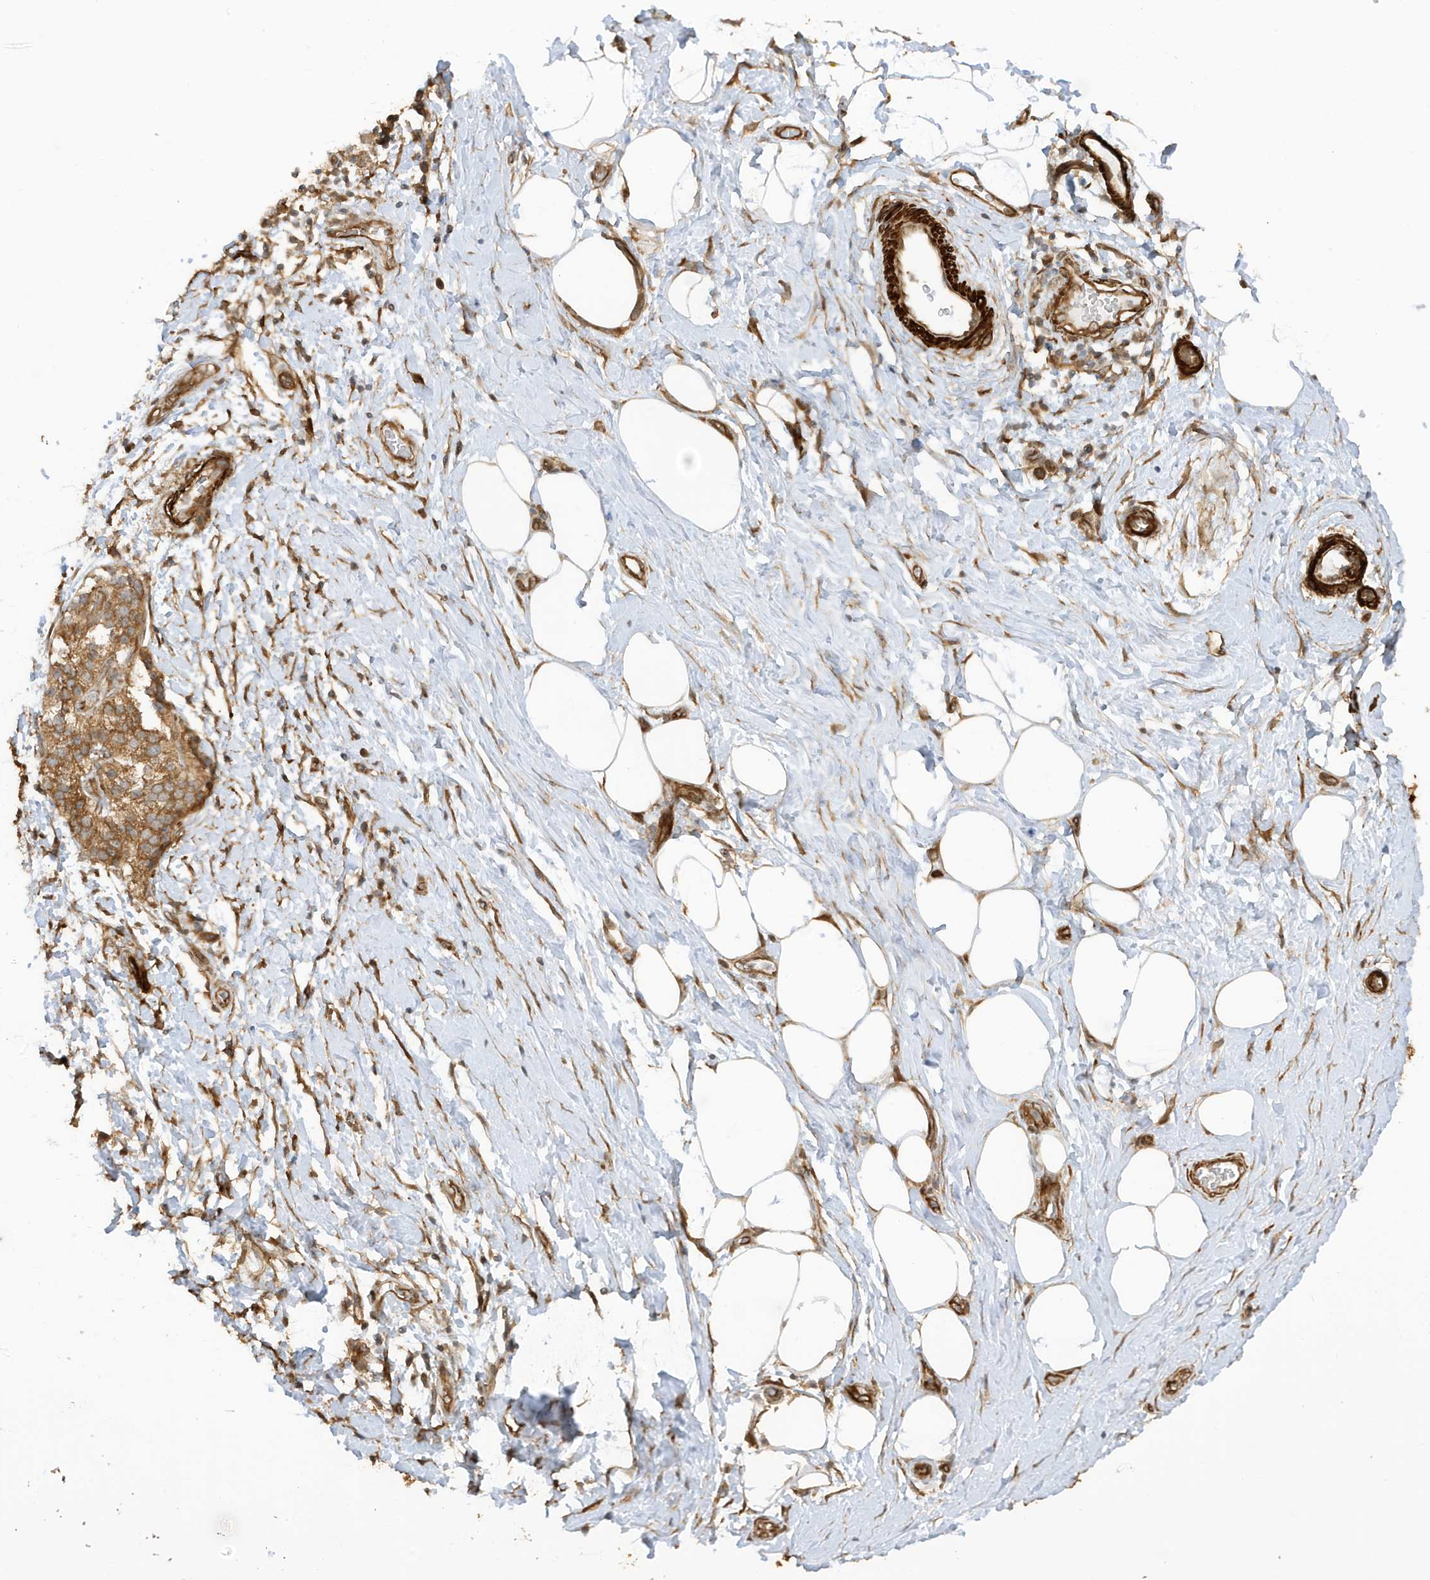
{"staining": {"intensity": "weak", "quantity": ">75%", "location": "cytoplasmic/membranous"}, "tissue": "adipose tissue", "cell_type": "Adipocytes", "image_type": "normal", "snomed": [{"axis": "morphology", "description": "Normal tissue, NOS"}, {"axis": "morphology", "description": "Adenocarcinoma, NOS"}, {"axis": "topography", "description": "Pancreas"}, {"axis": "topography", "description": "Peripheral nerve tissue"}], "caption": "Weak cytoplasmic/membranous expression for a protein is seen in about >75% of adipocytes of benign adipose tissue using immunohistochemistry (IHC).", "gene": "CDC42EP3", "patient": {"sex": "male", "age": 59}}